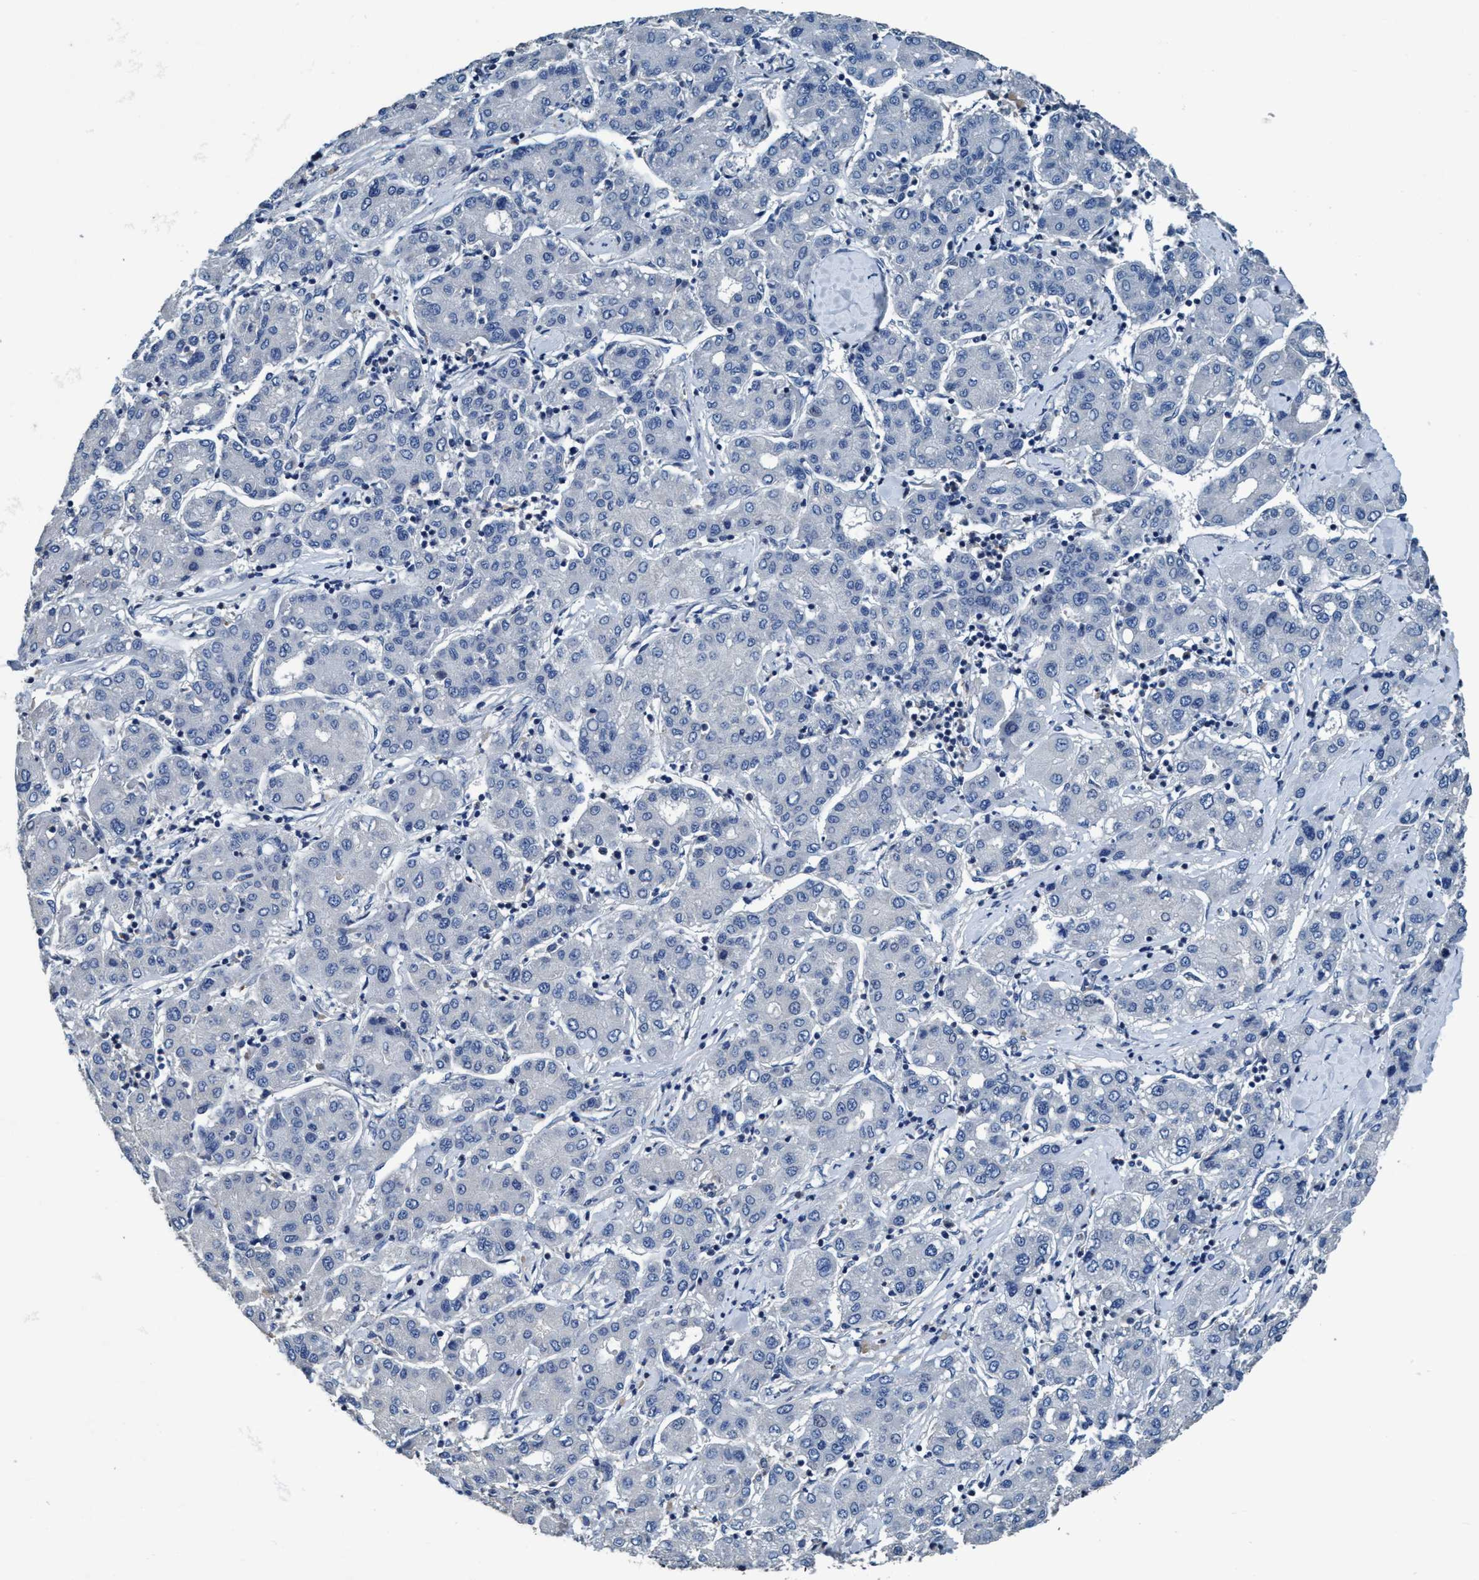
{"staining": {"intensity": "negative", "quantity": "none", "location": "none"}, "tissue": "liver cancer", "cell_type": "Tumor cells", "image_type": "cancer", "snomed": [{"axis": "morphology", "description": "Carcinoma, Hepatocellular, NOS"}, {"axis": "topography", "description": "Liver"}], "caption": "Immunohistochemical staining of human hepatocellular carcinoma (liver) shows no significant expression in tumor cells.", "gene": "ANKFN1", "patient": {"sex": "male", "age": 65}}